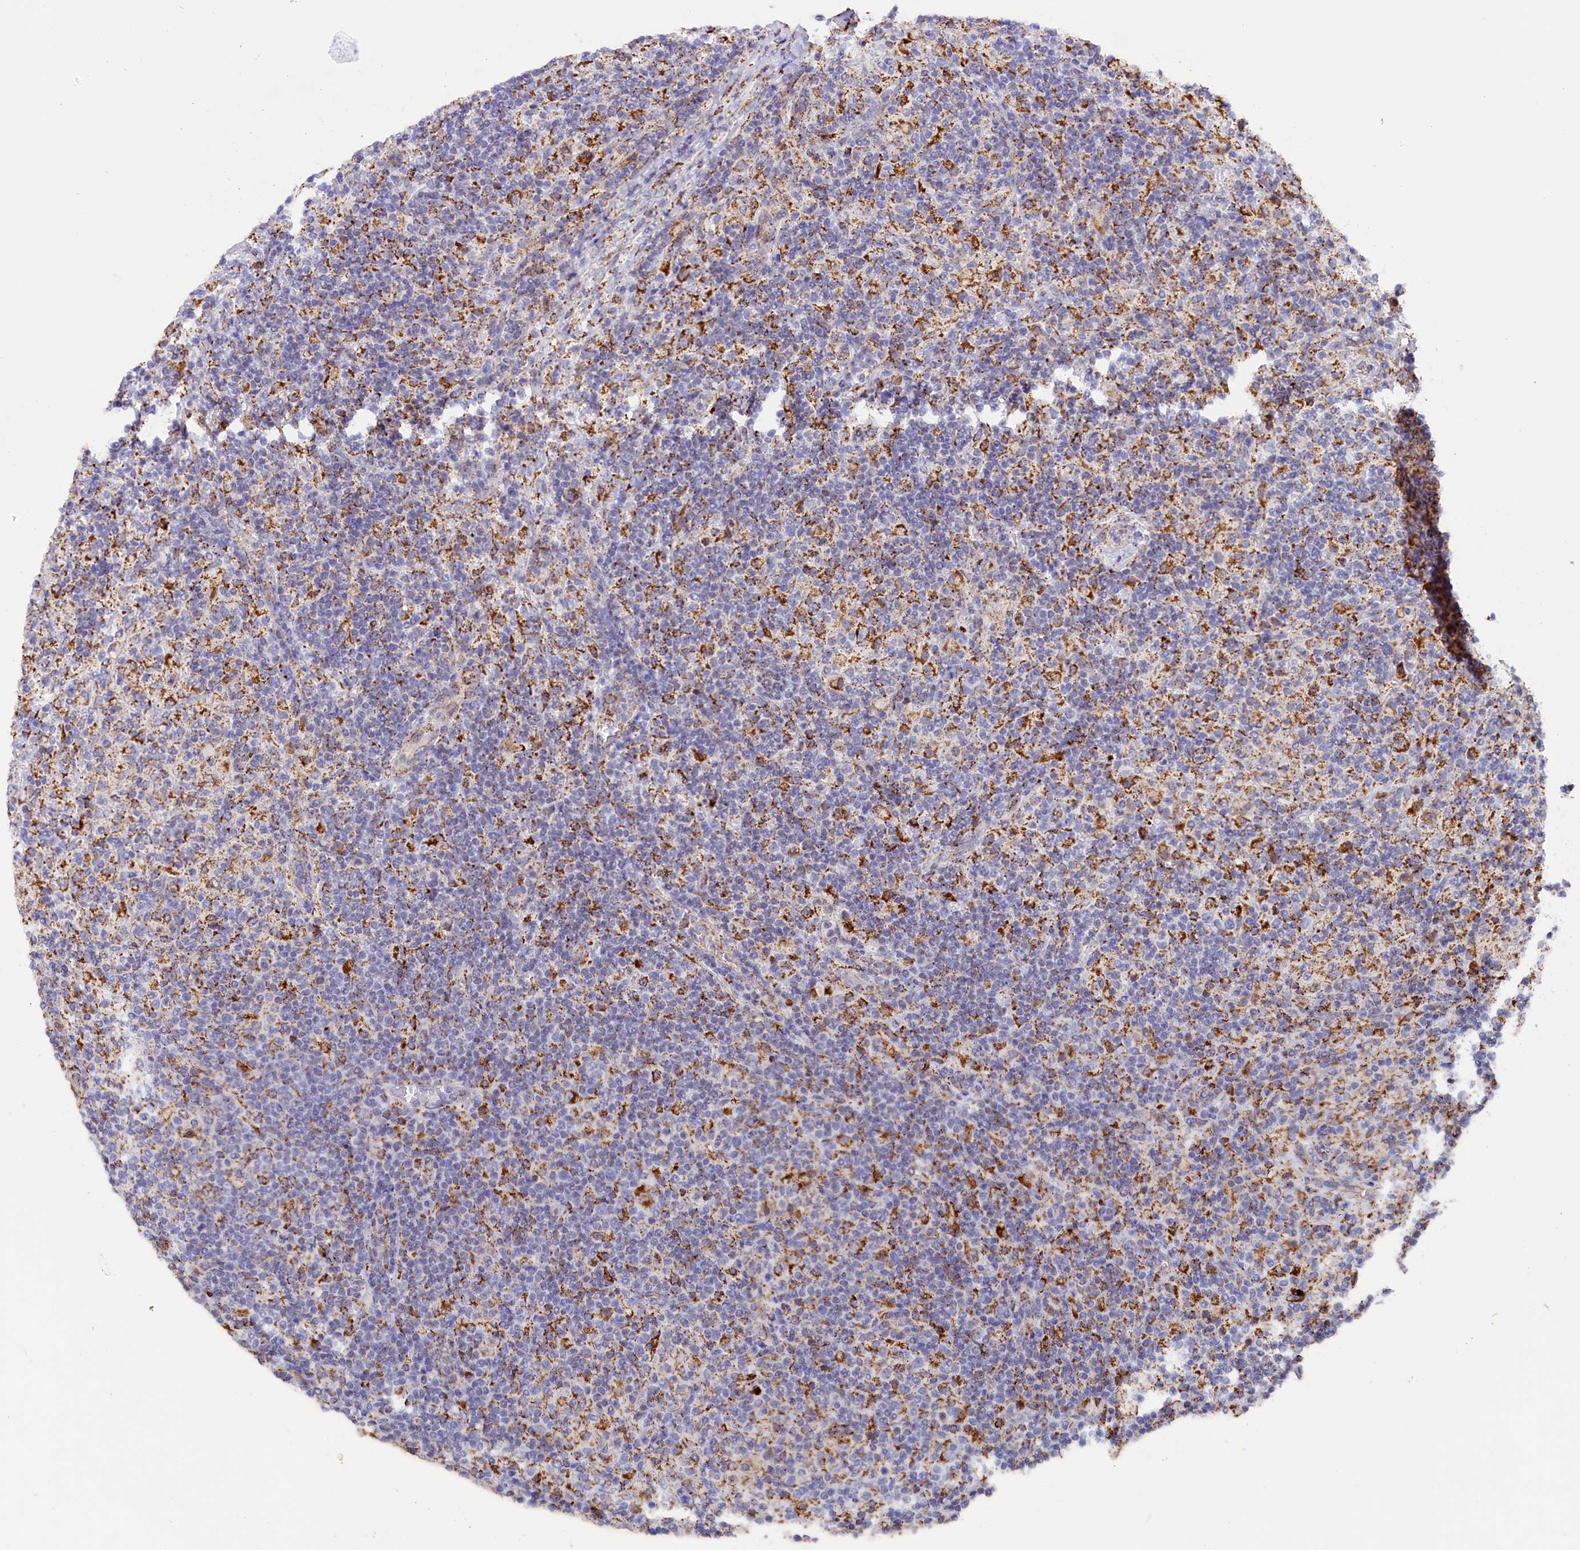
{"staining": {"intensity": "strong", "quantity": ">75%", "location": "cytoplasmic/membranous"}, "tissue": "lymphoma", "cell_type": "Tumor cells", "image_type": "cancer", "snomed": [{"axis": "morphology", "description": "Hodgkin's disease, NOS"}, {"axis": "topography", "description": "Lymph node"}], "caption": "IHC of Hodgkin's disease reveals high levels of strong cytoplasmic/membranous positivity in about >75% of tumor cells.", "gene": "AKTIP", "patient": {"sex": "male", "age": 70}}